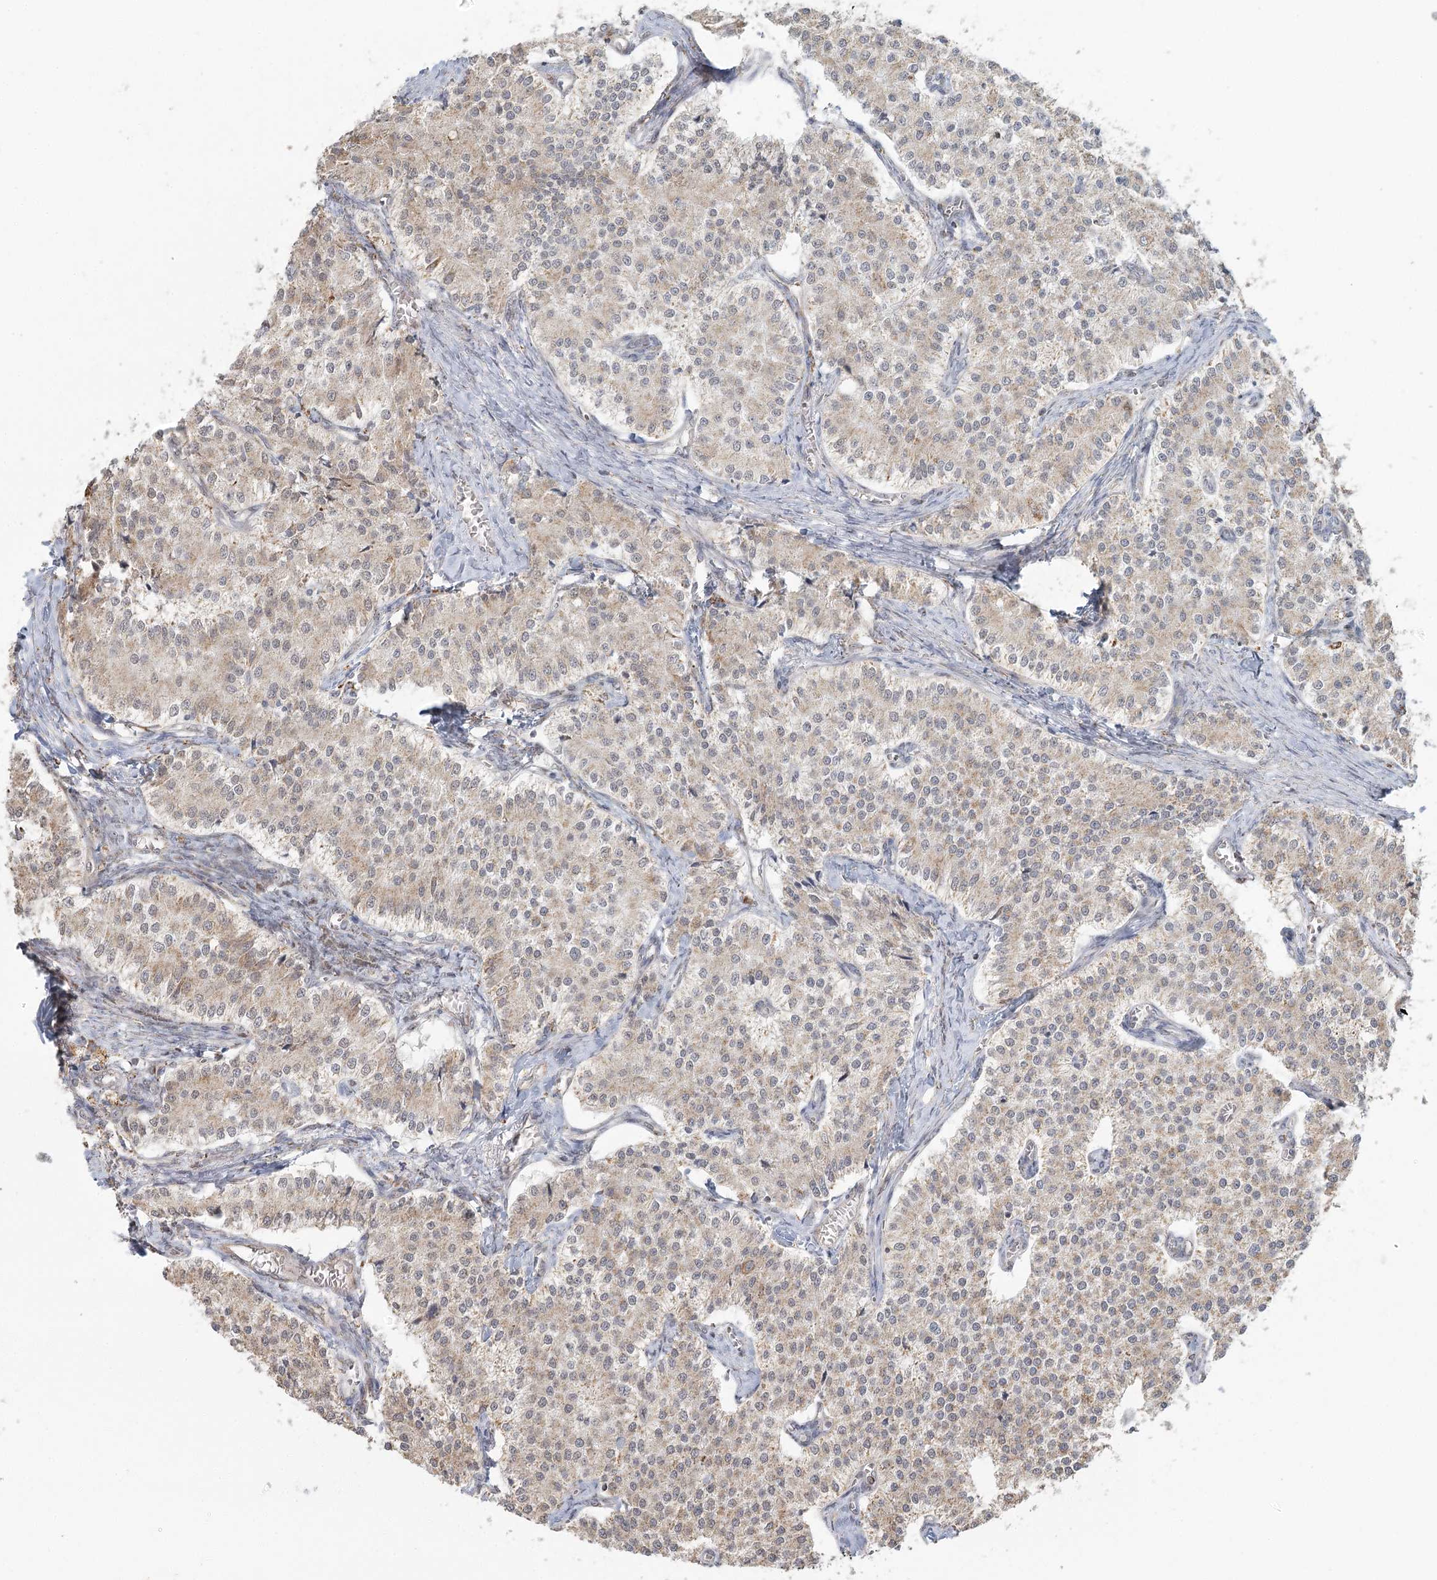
{"staining": {"intensity": "weak", "quantity": ">75%", "location": "cytoplasmic/membranous"}, "tissue": "carcinoid", "cell_type": "Tumor cells", "image_type": "cancer", "snomed": [{"axis": "morphology", "description": "Carcinoid, malignant, NOS"}, {"axis": "topography", "description": "Colon"}], "caption": "Protein expression analysis of human carcinoid reveals weak cytoplasmic/membranous expression in approximately >75% of tumor cells.", "gene": "LACTB", "patient": {"sex": "female", "age": 52}}